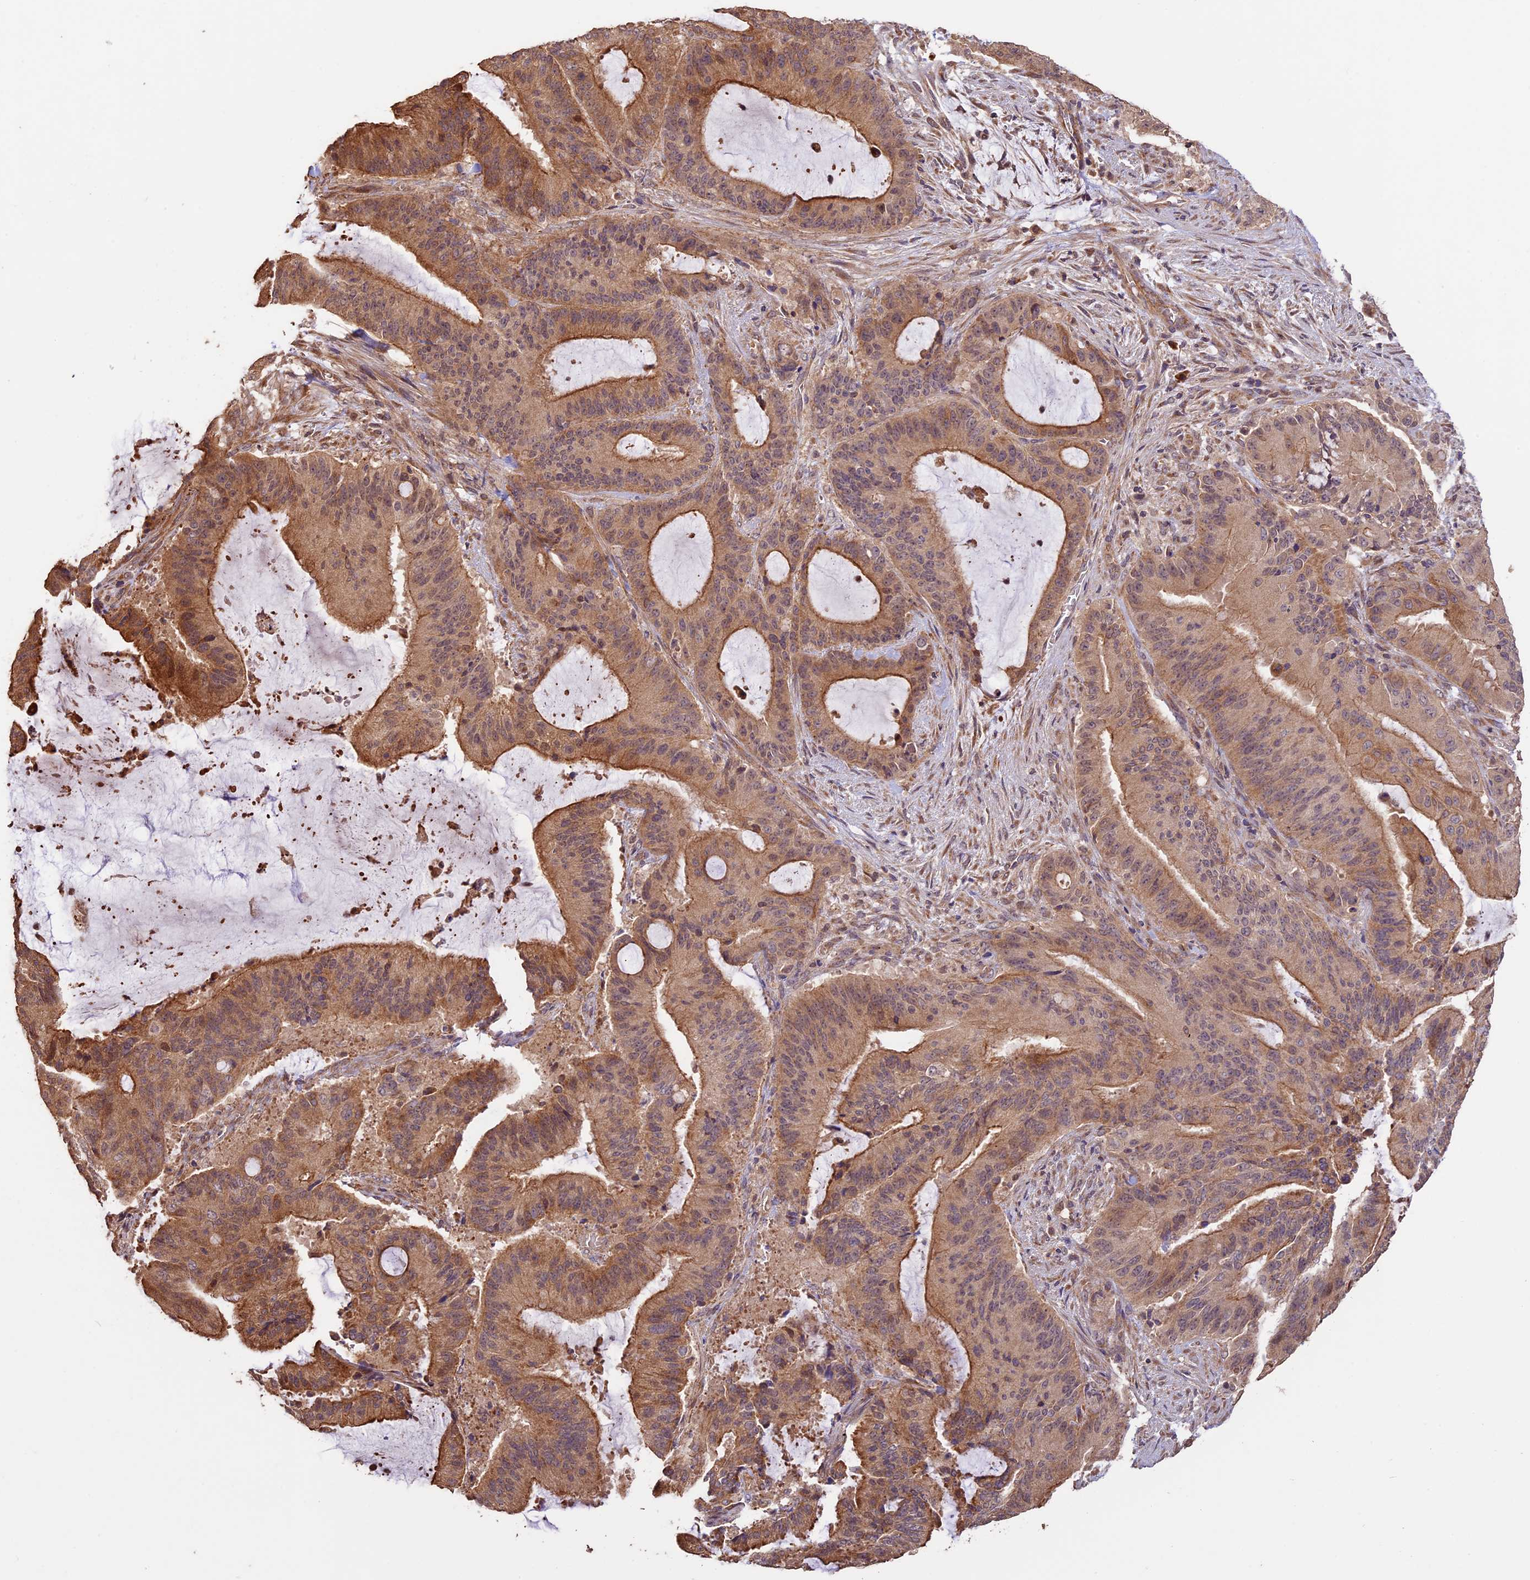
{"staining": {"intensity": "moderate", "quantity": ">75%", "location": "cytoplasmic/membranous"}, "tissue": "liver cancer", "cell_type": "Tumor cells", "image_type": "cancer", "snomed": [{"axis": "morphology", "description": "Normal tissue, NOS"}, {"axis": "morphology", "description": "Cholangiocarcinoma"}, {"axis": "topography", "description": "Liver"}, {"axis": "topography", "description": "Peripheral nerve tissue"}], "caption": "An immunohistochemistry histopathology image of neoplastic tissue is shown. Protein staining in brown shows moderate cytoplasmic/membranous positivity in liver cholangiocarcinoma within tumor cells.", "gene": "BCAS4", "patient": {"sex": "female", "age": 73}}